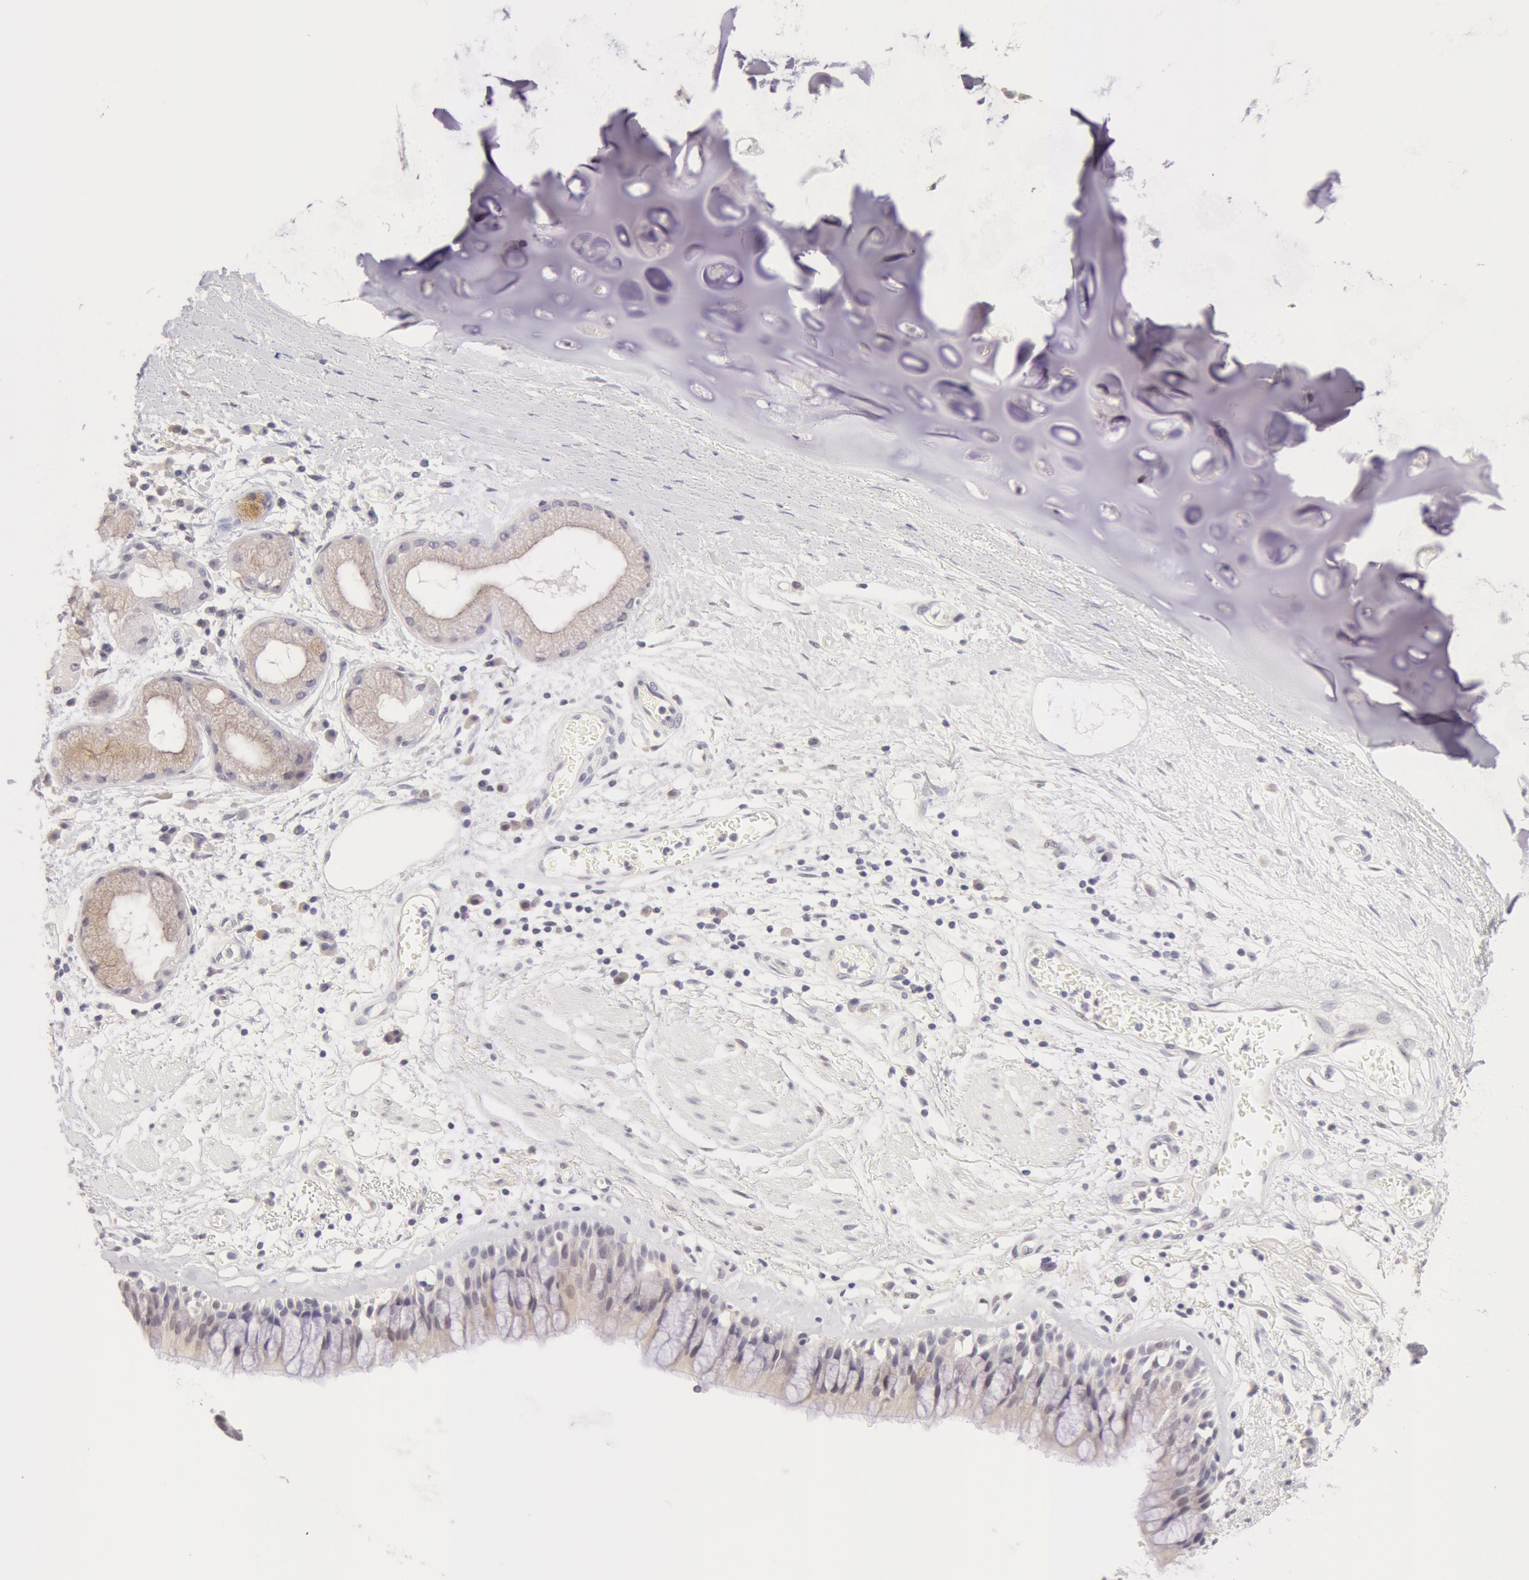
{"staining": {"intensity": "negative", "quantity": "none", "location": "none"}, "tissue": "bronchus", "cell_type": "Respiratory epithelial cells", "image_type": "normal", "snomed": [{"axis": "morphology", "description": "Normal tissue, NOS"}, {"axis": "topography", "description": "Bronchus"}, {"axis": "topography", "description": "Lung"}], "caption": "IHC of unremarkable bronchus exhibits no expression in respiratory epithelial cells.", "gene": "ZNF597", "patient": {"sex": "female", "age": 57}}